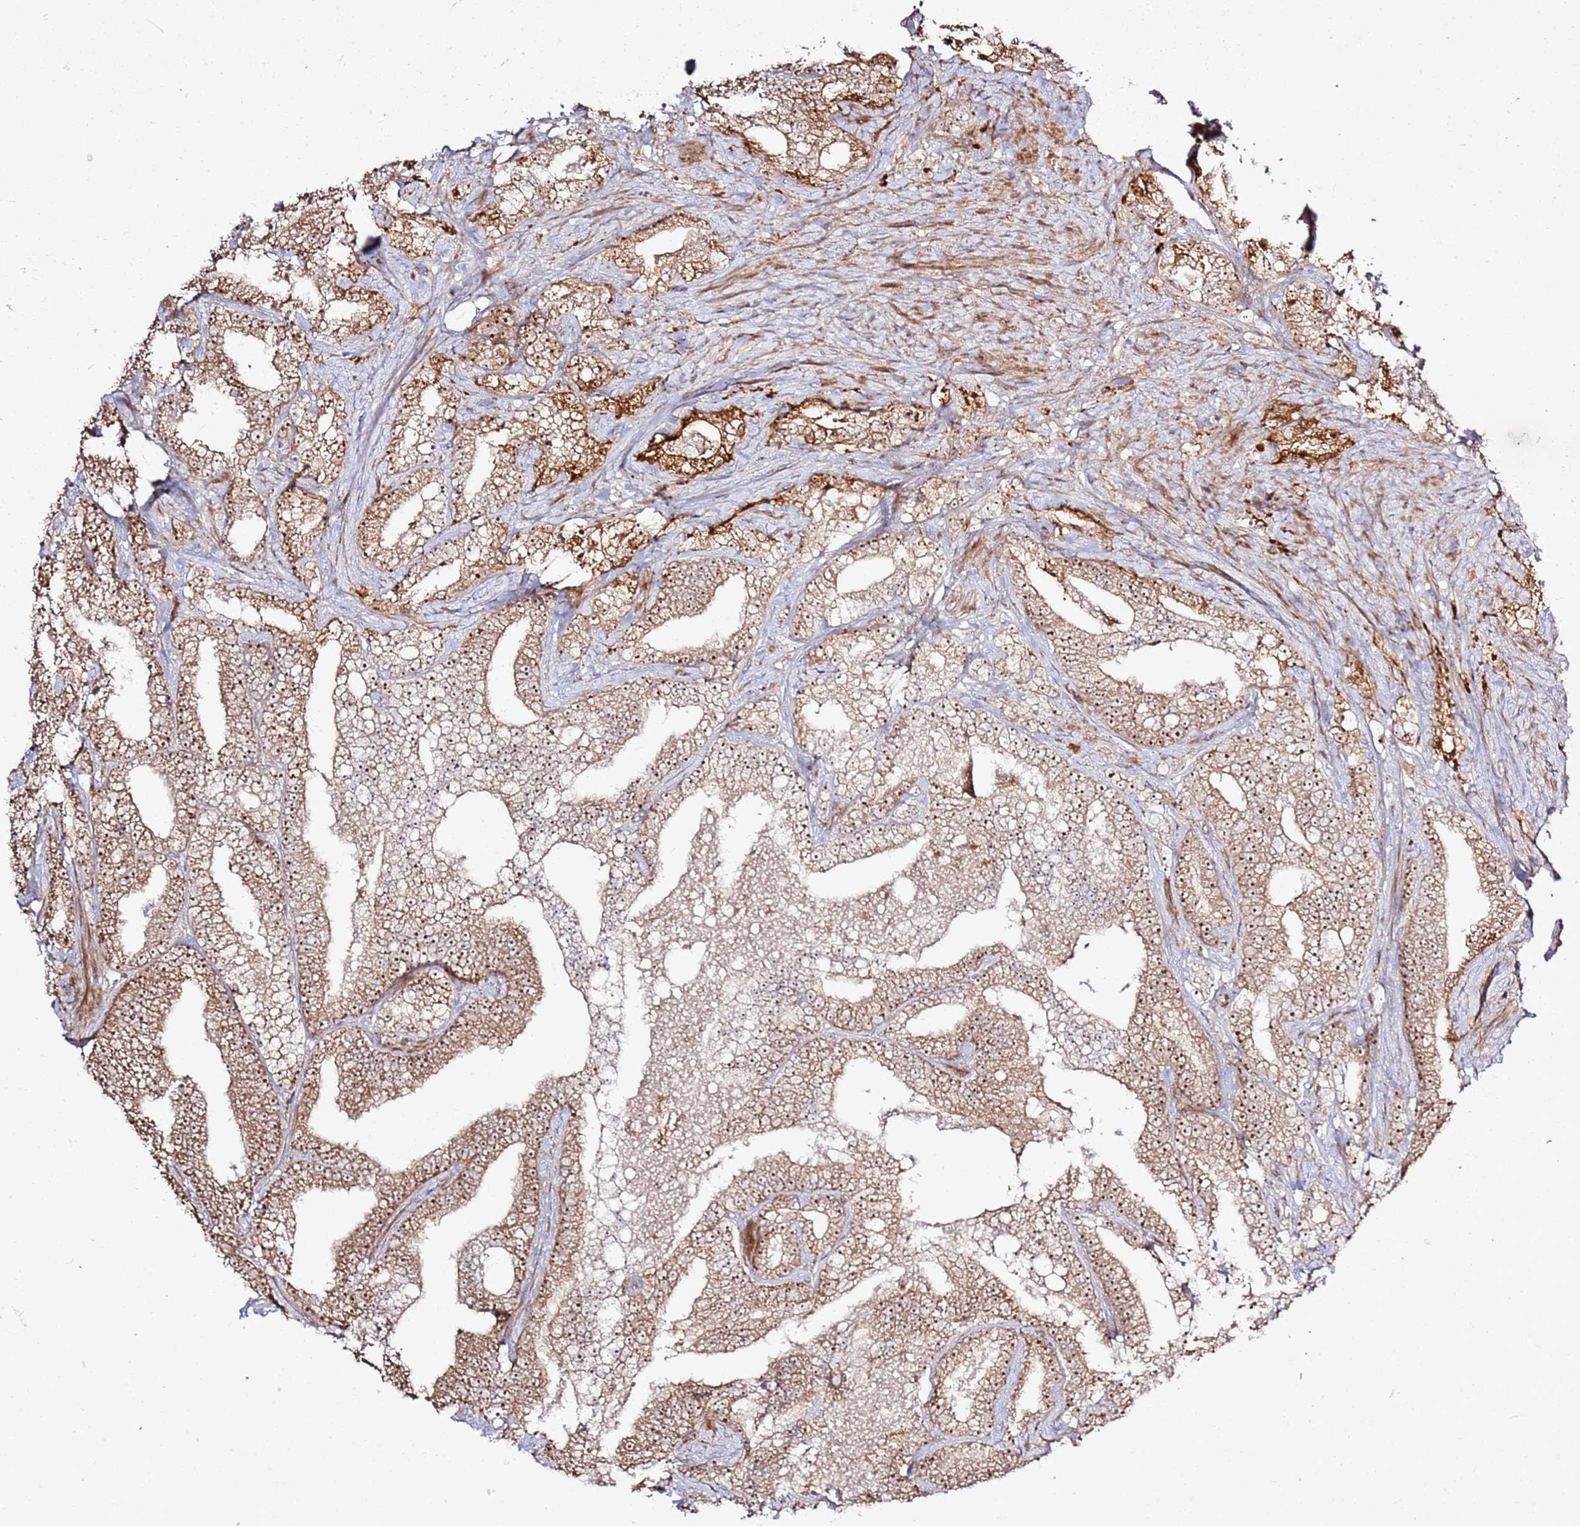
{"staining": {"intensity": "moderate", "quantity": ">75%", "location": "cytoplasmic/membranous,nuclear"}, "tissue": "prostate cancer", "cell_type": "Tumor cells", "image_type": "cancer", "snomed": [{"axis": "morphology", "description": "Adenocarcinoma, High grade"}, {"axis": "topography", "description": "Prostate and seminal vesicle, NOS"}], "caption": "Protein expression analysis of human adenocarcinoma (high-grade) (prostate) reveals moderate cytoplasmic/membranous and nuclear positivity in approximately >75% of tumor cells.", "gene": "CNPY1", "patient": {"sex": "male", "age": 67}}